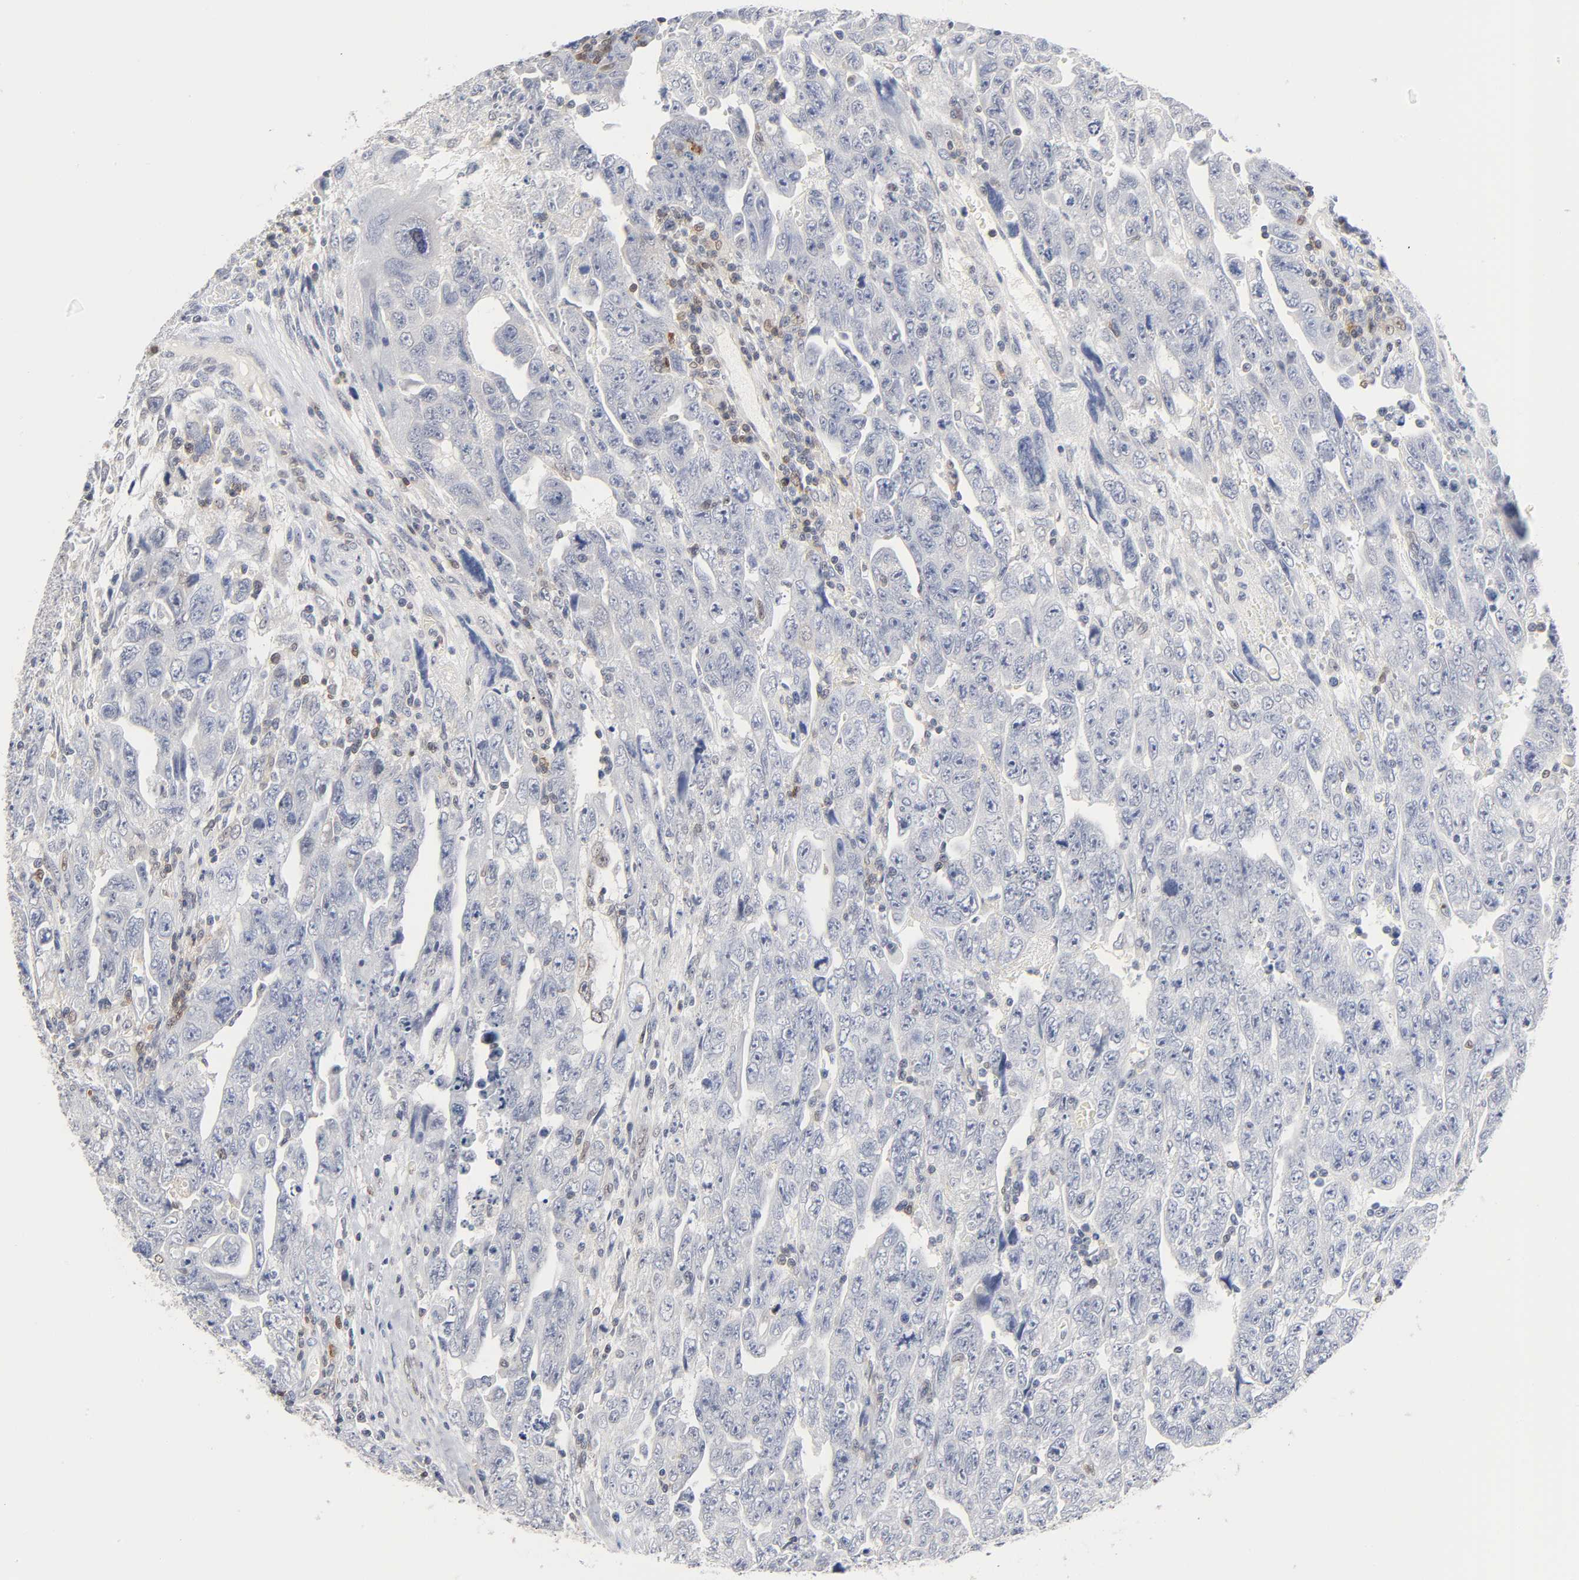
{"staining": {"intensity": "negative", "quantity": "none", "location": "none"}, "tissue": "testis cancer", "cell_type": "Tumor cells", "image_type": "cancer", "snomed": [{"axis": "morphology", "description": "Carcinoma, Embryonal, NOS"}, {"axis": "topography", "description": "Testis"}], "caption": "Protein analysis of testis cancer reveals no significant staining in tumor cells. (DAB immunohistochemistry with hematoxylin counter stain).", "gene": "NFATC1", "patient": {"sex": "male", "age": 28}}